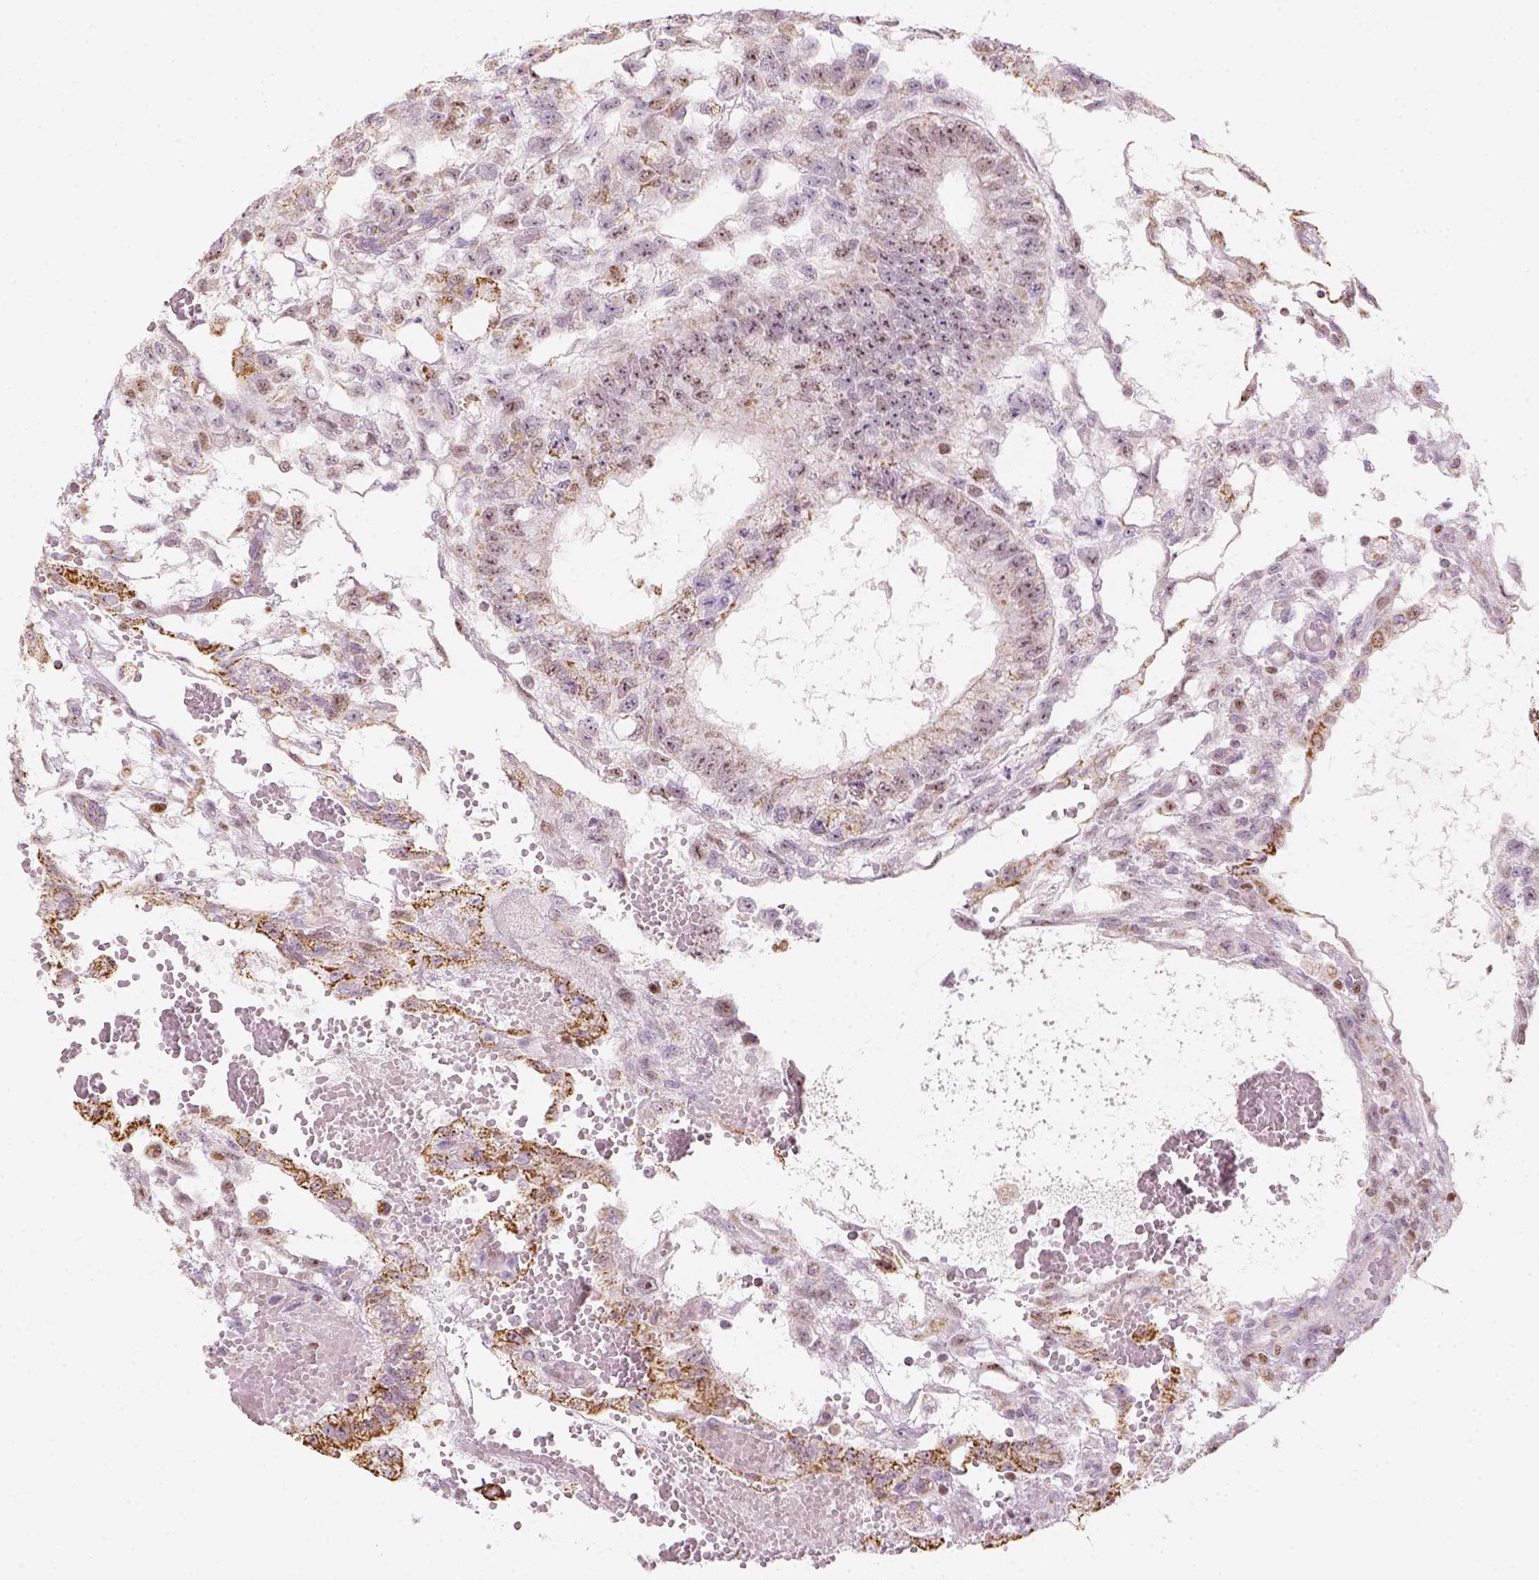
{"staining": {"intensity": "moderate", "quantity": ">75%", "location": "cytoplasmic/membranous"}, "tissue": "testis cancer", "cell_type": "Tumor cells", "image_type": "cancer", "snomed": [{"axis": "morphology", "description": "Carcinoma, Embryonal, NOS"}, {"axis": "topography", "description": "Testis"}], "caption": "Tumor cells display moderate cytoplasmic/membranous staining in about >75% of cells in embryonal carcinoma (testis). The staining is performed using DAB brown chromogen to label protein expression. The nuclei are counter-stained blue using hematoxylin.", "gene": "LCA5", "patient": {"sex": "male", "age": 32}}